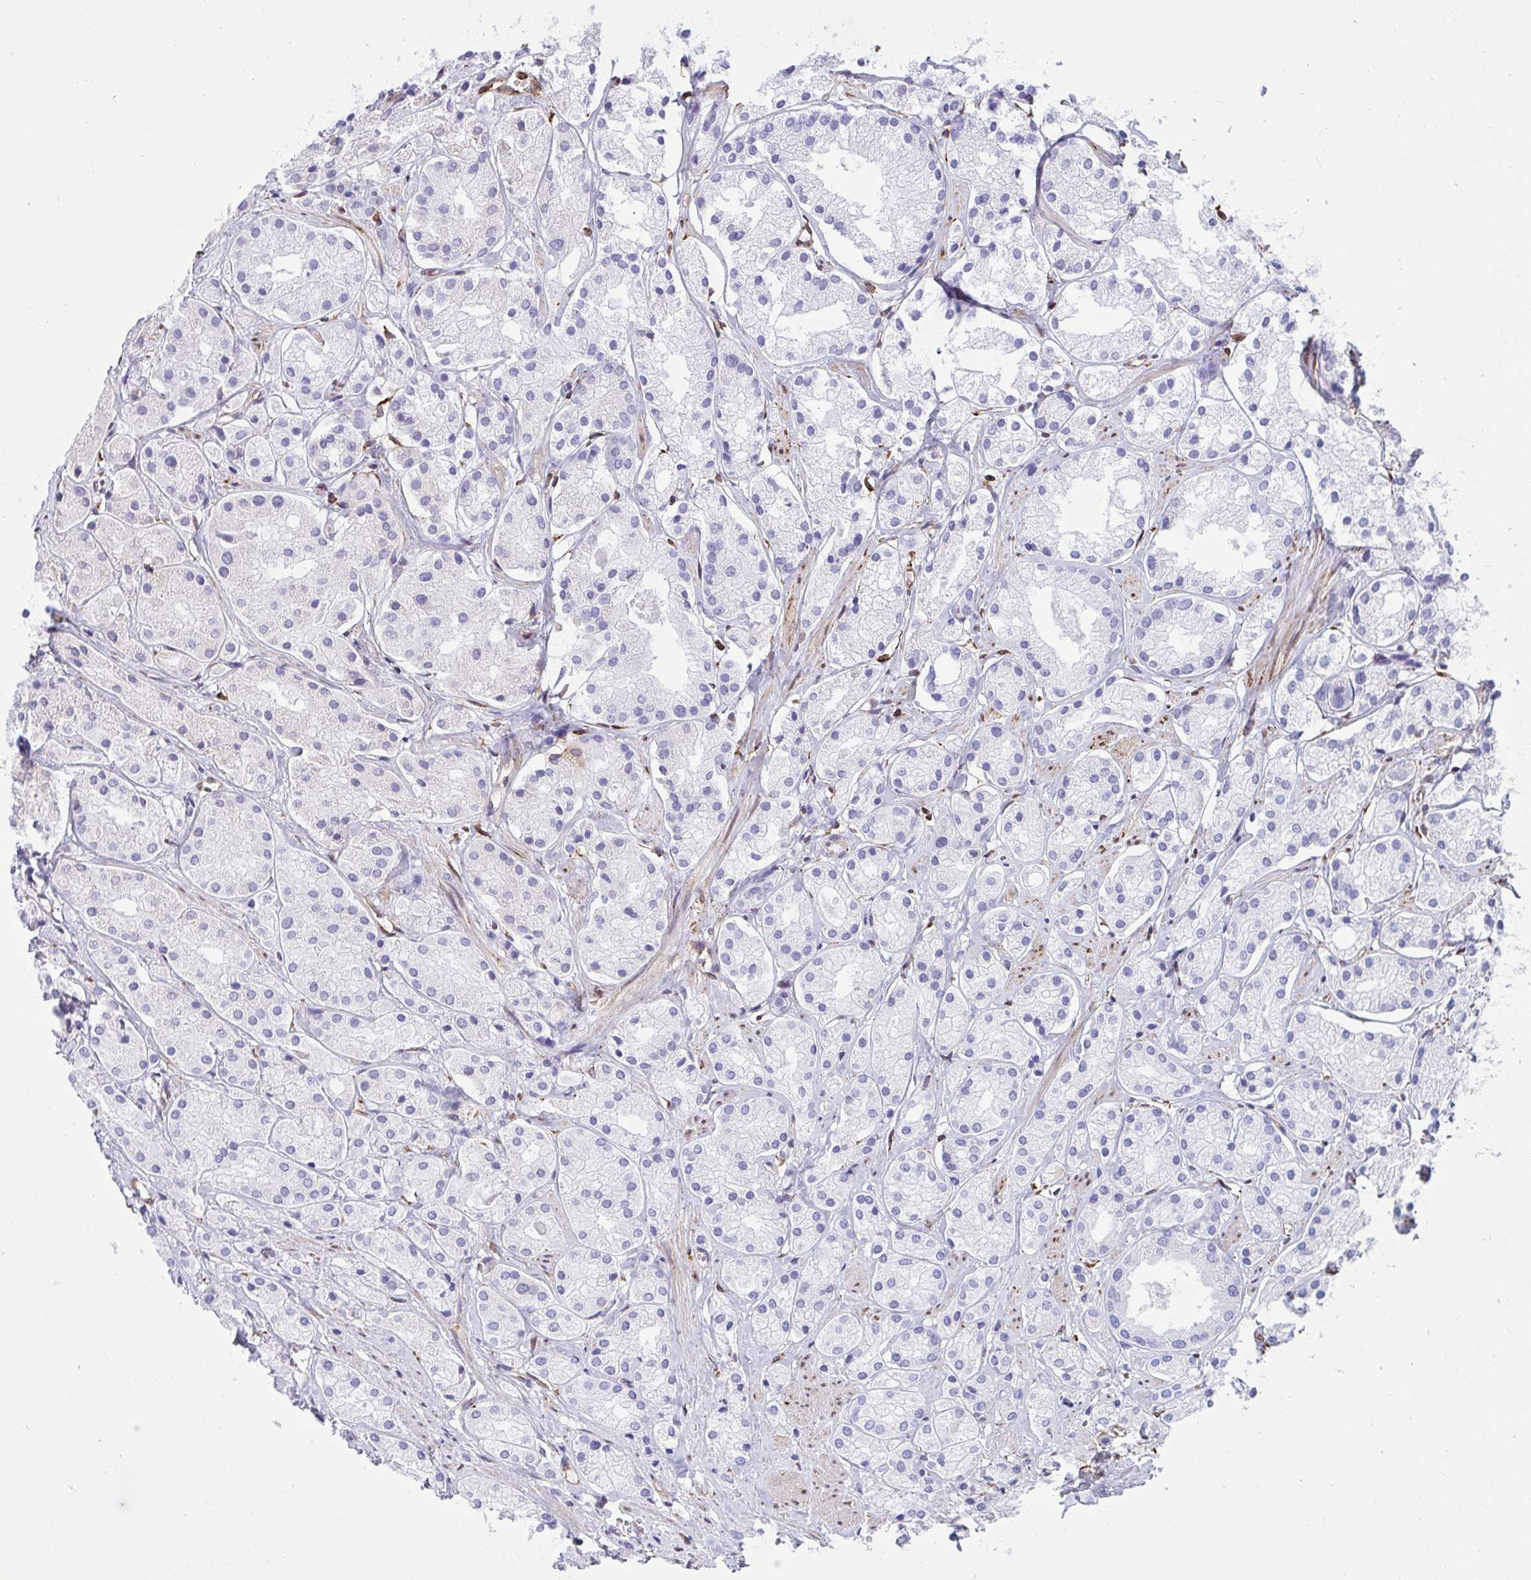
{"staining": {"intensity": "negative", "quantity": "none", "location": "none"}, "tissue": "prostate cancer", "cell_type": "Tumor cells", "image_type": "cancer", "snomed": [{"axis": "morphology", "description": "Adenocarcinoma, Low grade"}, {"axis": "topography", "description": "Prostate"}], "caption": "A high-resolution histopathology image shows immunohistochemistry (IHC) staining of prostate cancer, which shows no significant positivity in tumor cells. The staining was performed using DAB to visualize the protein expression in brown, while the nuclei were stained in blue with hematoxylin (Magnification: 20x).", "gene": "ASPH", "patient": {"sex": "male", "age": 69}}